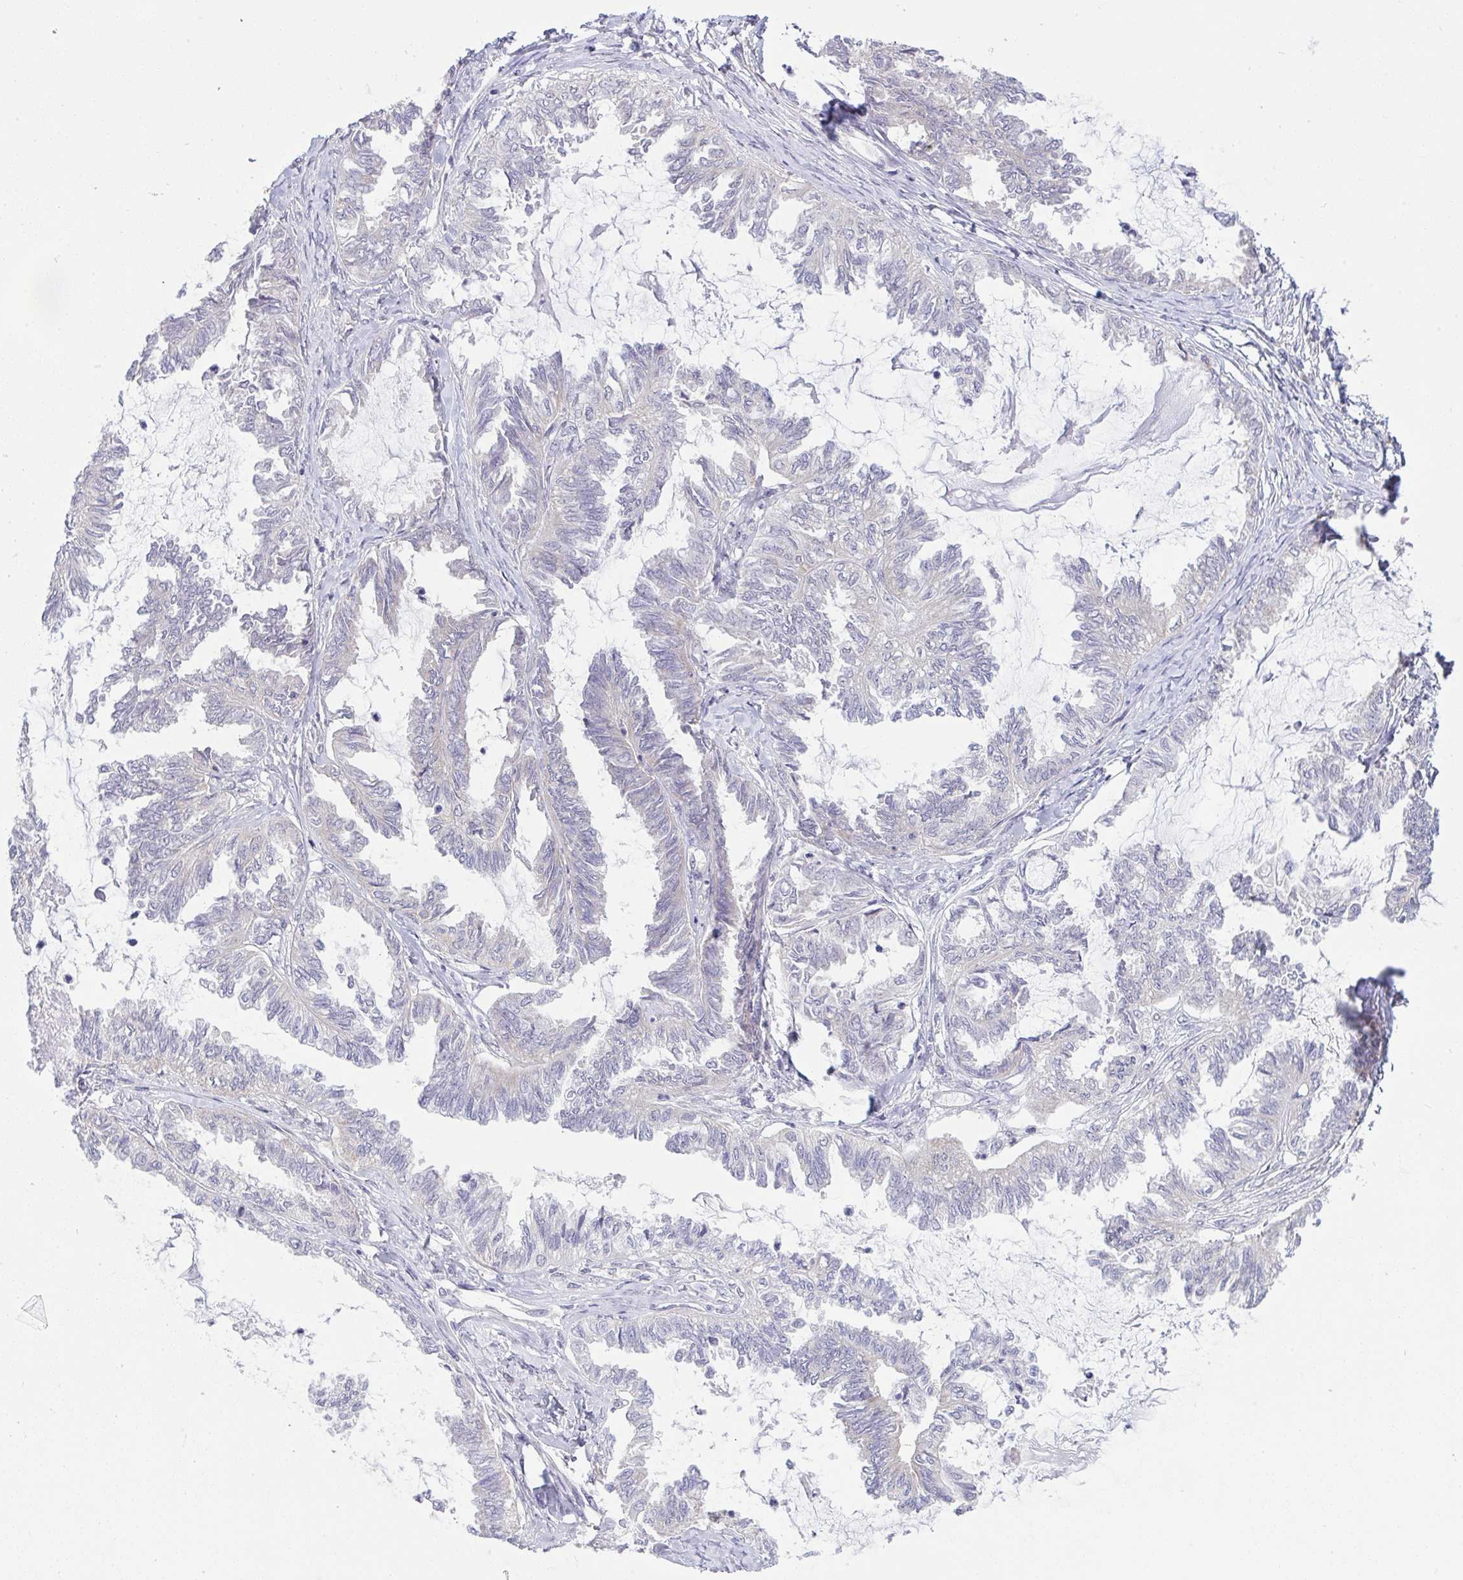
{"staining": {"intensity": "weak", "quantity": "<25%", "location": "cytoplasmic/membranous"}, "tissue": "ovarian cancer", "cell_type": "Tumor cells", "image_type": "cancer", "snomed": [{"axis": "morphology", "description": "Carcinoma, endometroid"}, {"axis": "topography", "description": "Ovary"}], "caption": "Ovarian cancer (endometroid carcinoma) stained for a protein using immunohistochemistry (IHC) displays no expression tumor cells.", "gene": "TMEM41A", "patient": {"sex": "female", "age": 70}}